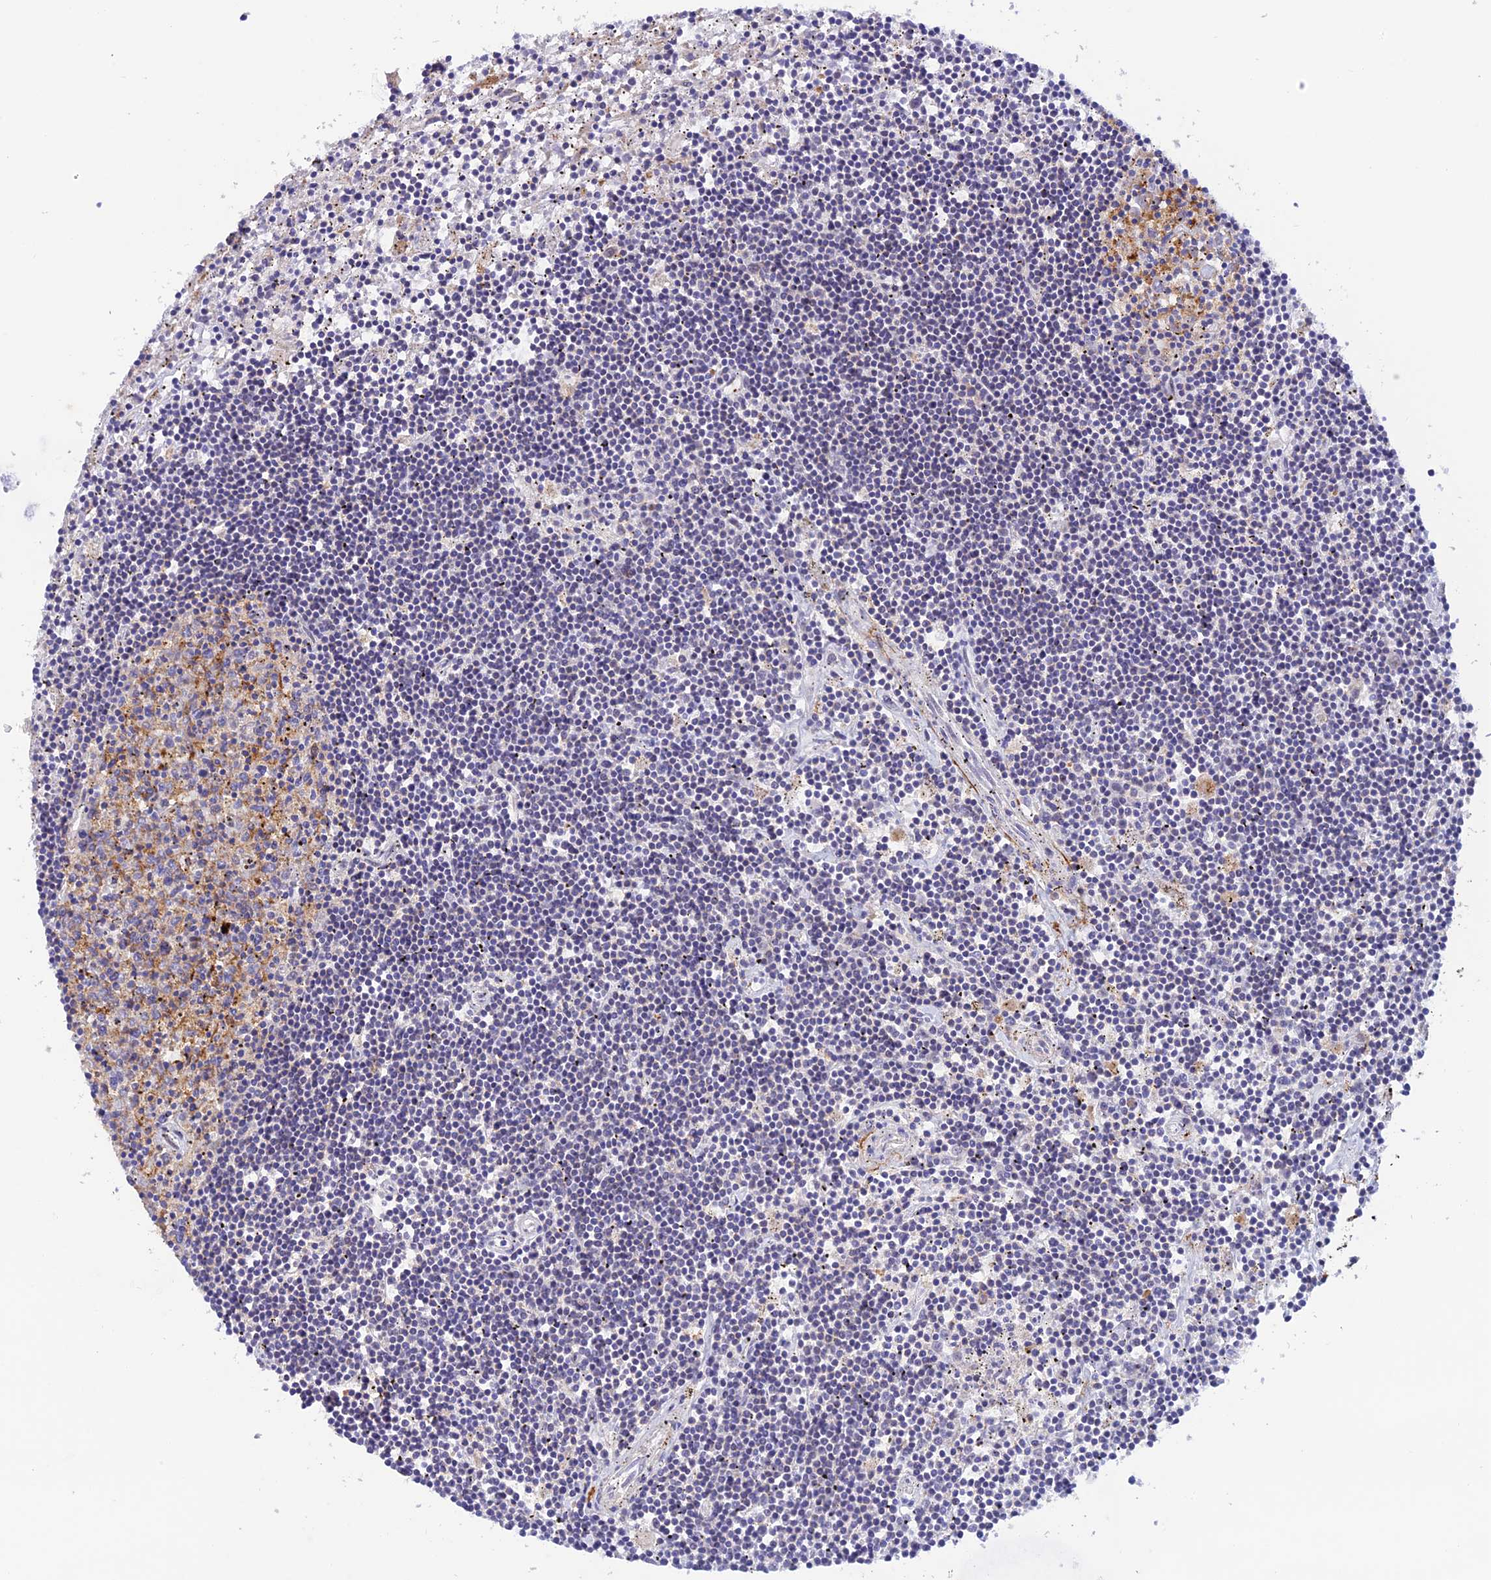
{"staining": {"intensity": "negative", "quantity": "none", "location": "none"}, "tissue": "lymphoma", "cell_type": "Tumor cells", "image_type": "cancer", "snomed": [{"axis": "morphology", "description": "Malignant lymphoma, non-Hodgkin's type, Low grade"}, {"axis": "topography", "description": "Spleen"}], "caption": "An IHC histopathology image of low-grade malignant lymphoma, non-Hodgkin's type is shown. There is no staining in tumor cells of low-grade malignant lymphoma, non-Hodgkin's type.", "gene": "WDR55", "patient": {"sex": "male", "age": 76}}